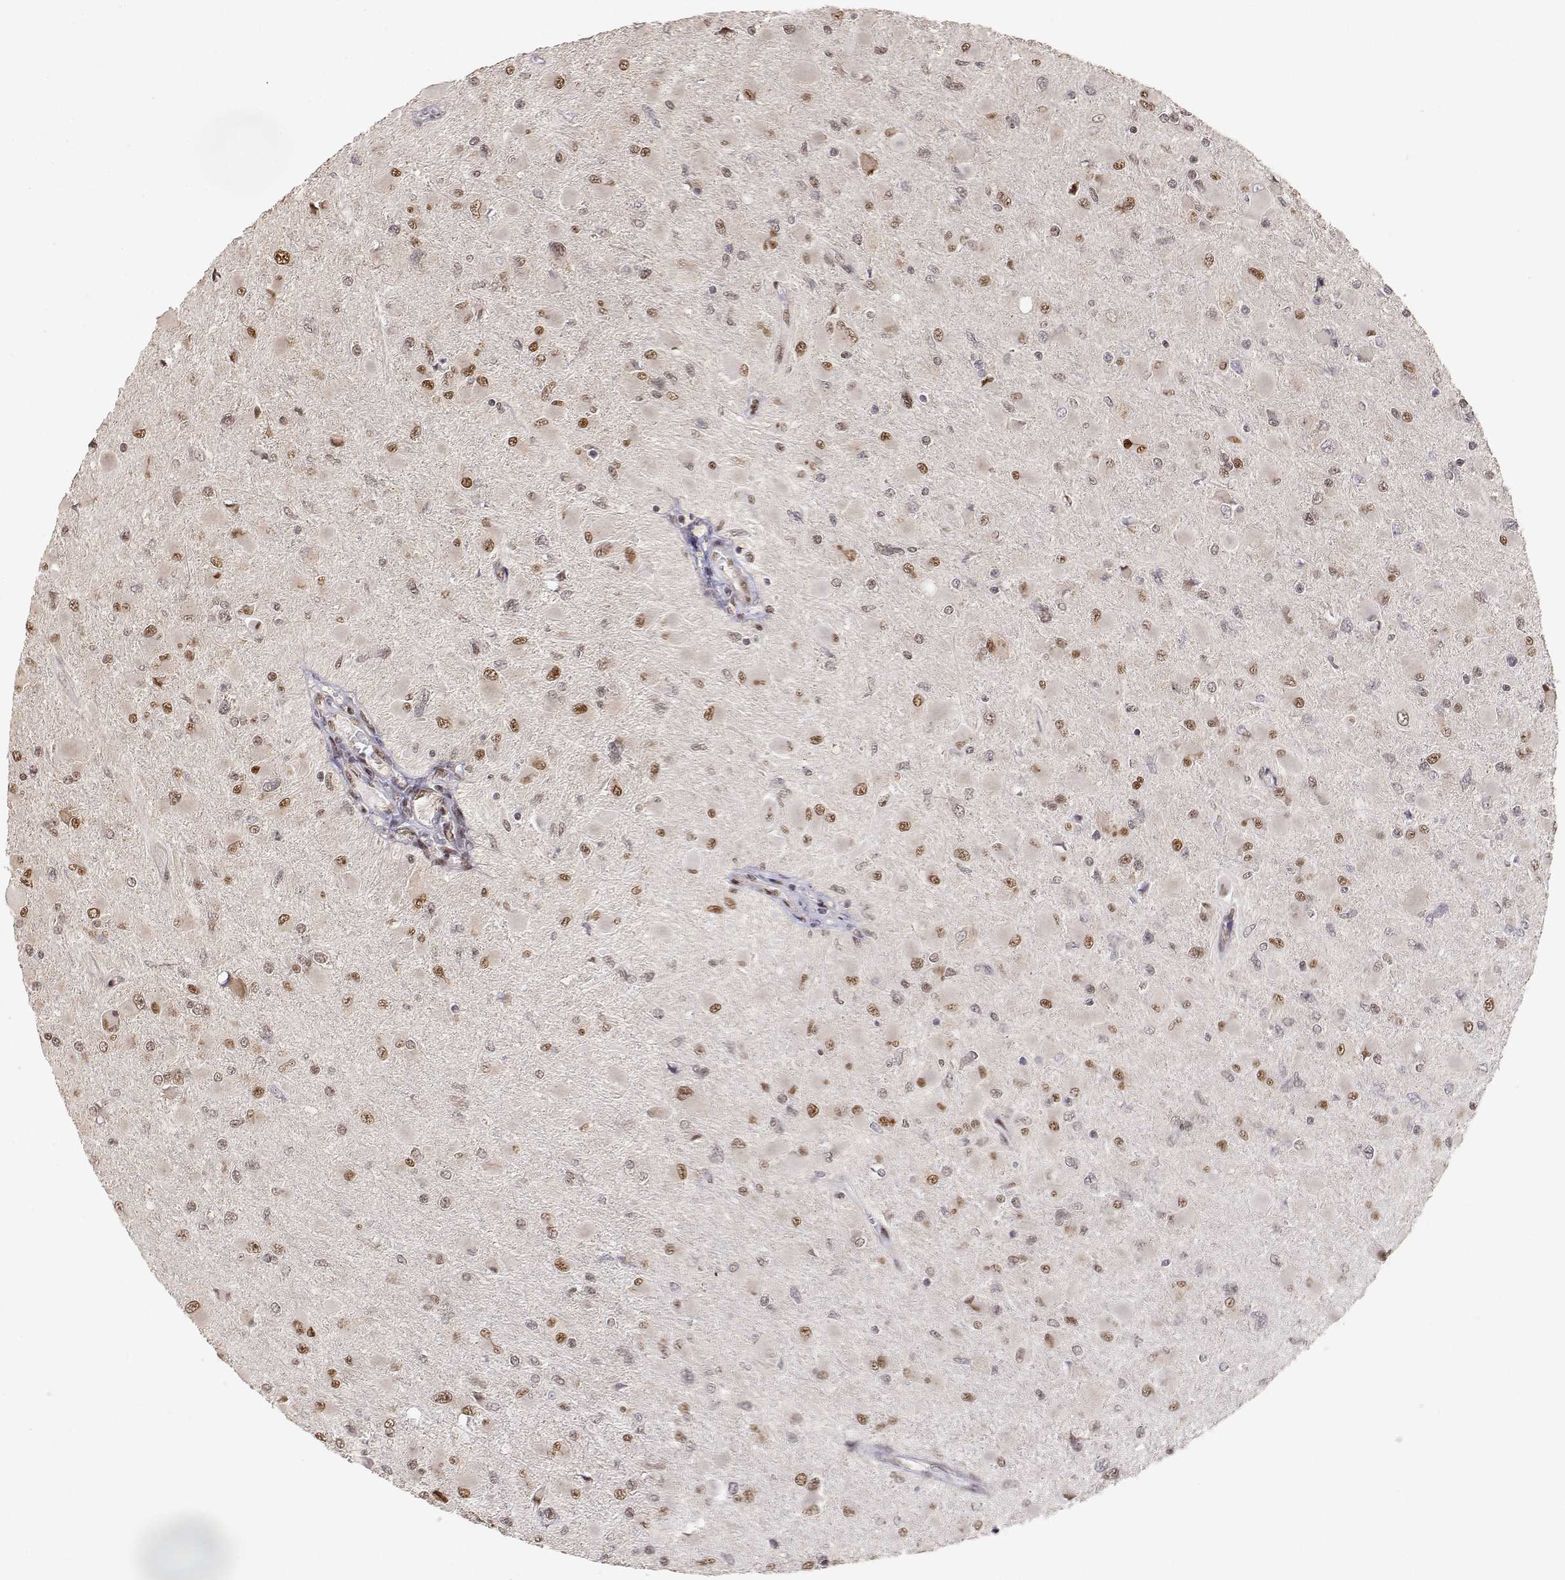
{"staining": {"intensity": "moderate", "quantity": "<25%", "location": "nuclear"}, "tissue": "glioma", "cell_type": "Tumor cells", "image_type": "cancer", "snomed": [{"axis": "morphology", "description": "Glioma, malignant, High grade"}, {"axis": "topography", "description": "Cerebral cortex"}], "caption": "Tumor cells exhibit low levels of moderate nuclear staining in about <25% of cells in glioma.", "gene": "BRCA1", "patient": {"sex": "female", "age": 36}}